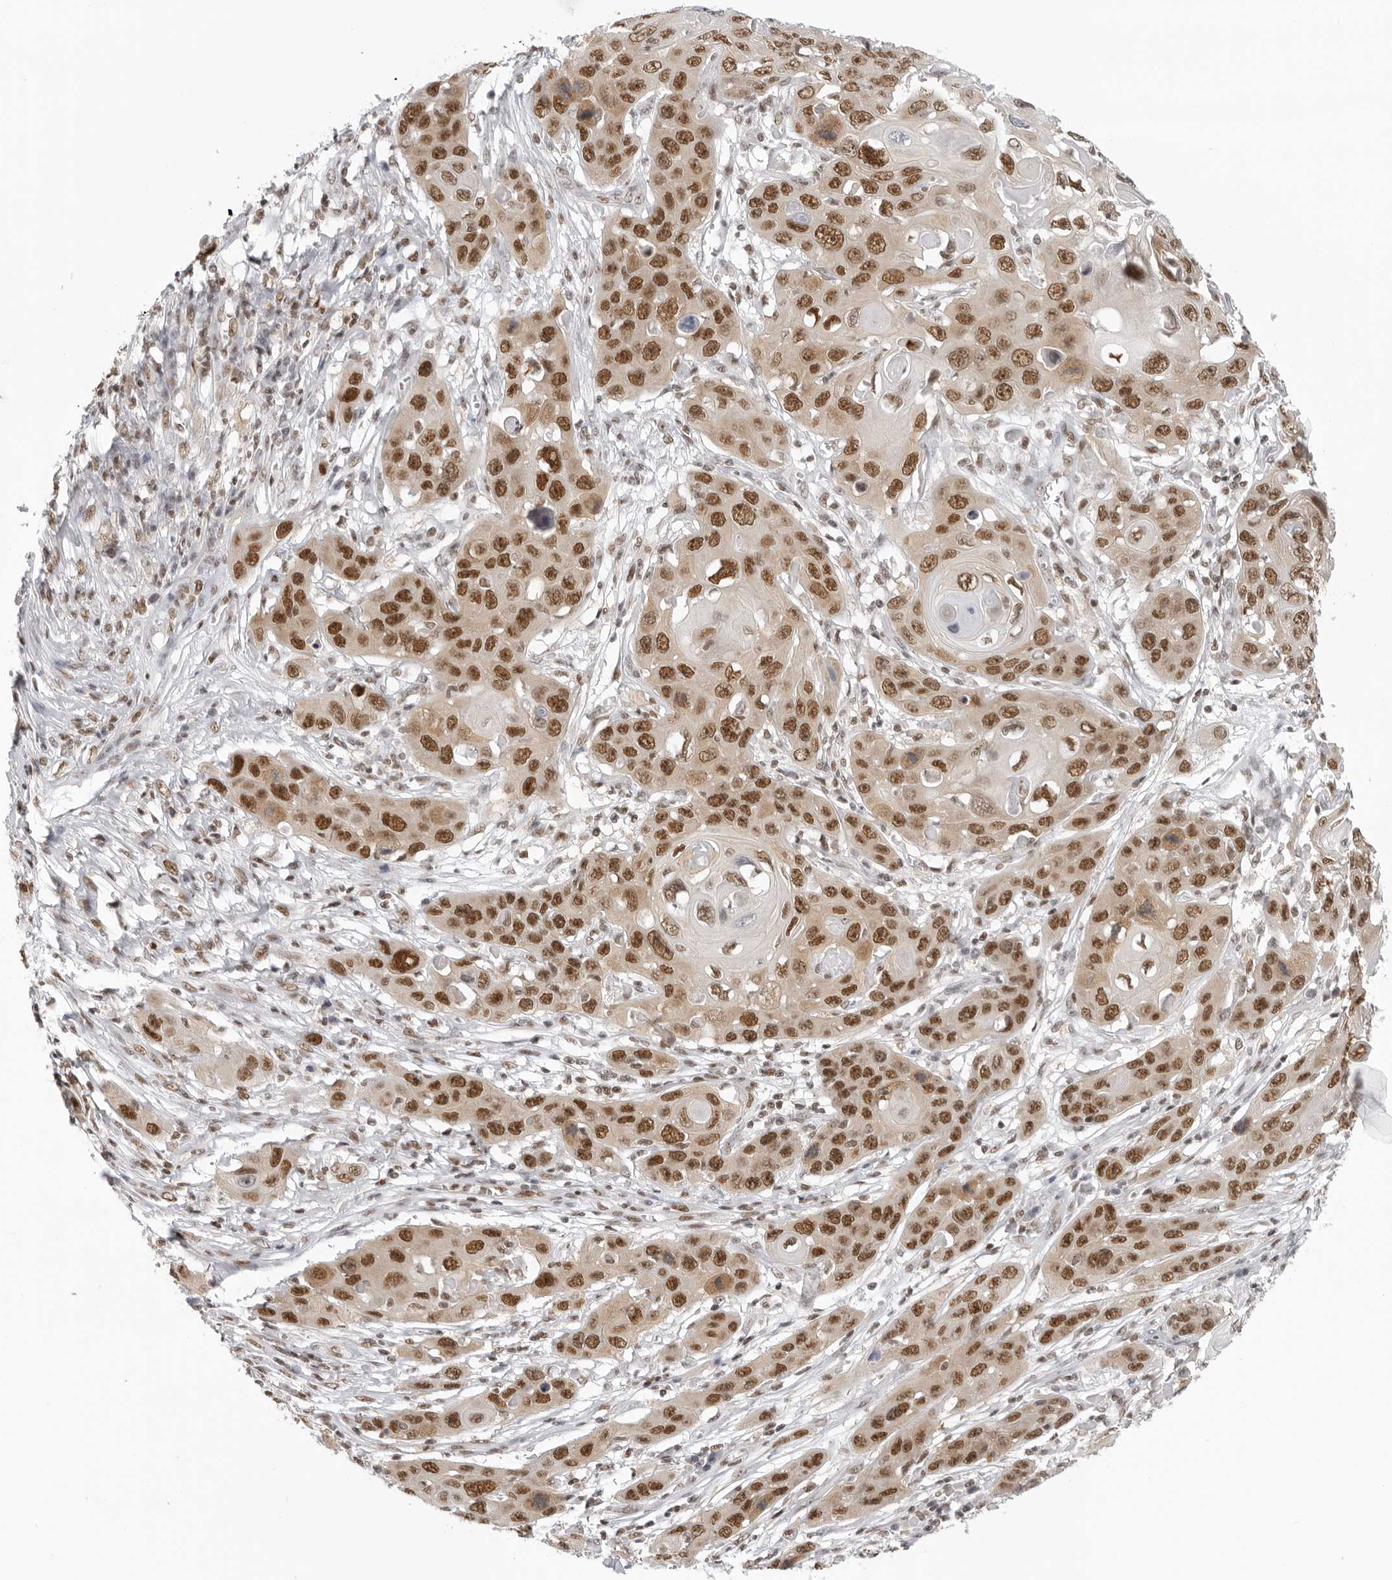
{"staining": {"intensity": "strong", "quantity": ">75%", "location": "nuclear"}, "tissue": "skin cancer", "cell_type": "Tumor cells", "image_type": "cancer", "snomed": [{"axis": "morphology", "description": "Squamous cell carcinoma, NOS"}, {"axis": "topography", "description": "Skin"}], "caption": "A photomicrograph of skin squamous cell carcinoma stained for a protein displays strong nuclear brown staining in tumor cells. The staining is performed using DAB brown chromogen to label protein expression. The nuclei are counter-stained blue using hematoxylin.", "gene": "RPA2", "patient": {"sex": "male", "age": 55}}